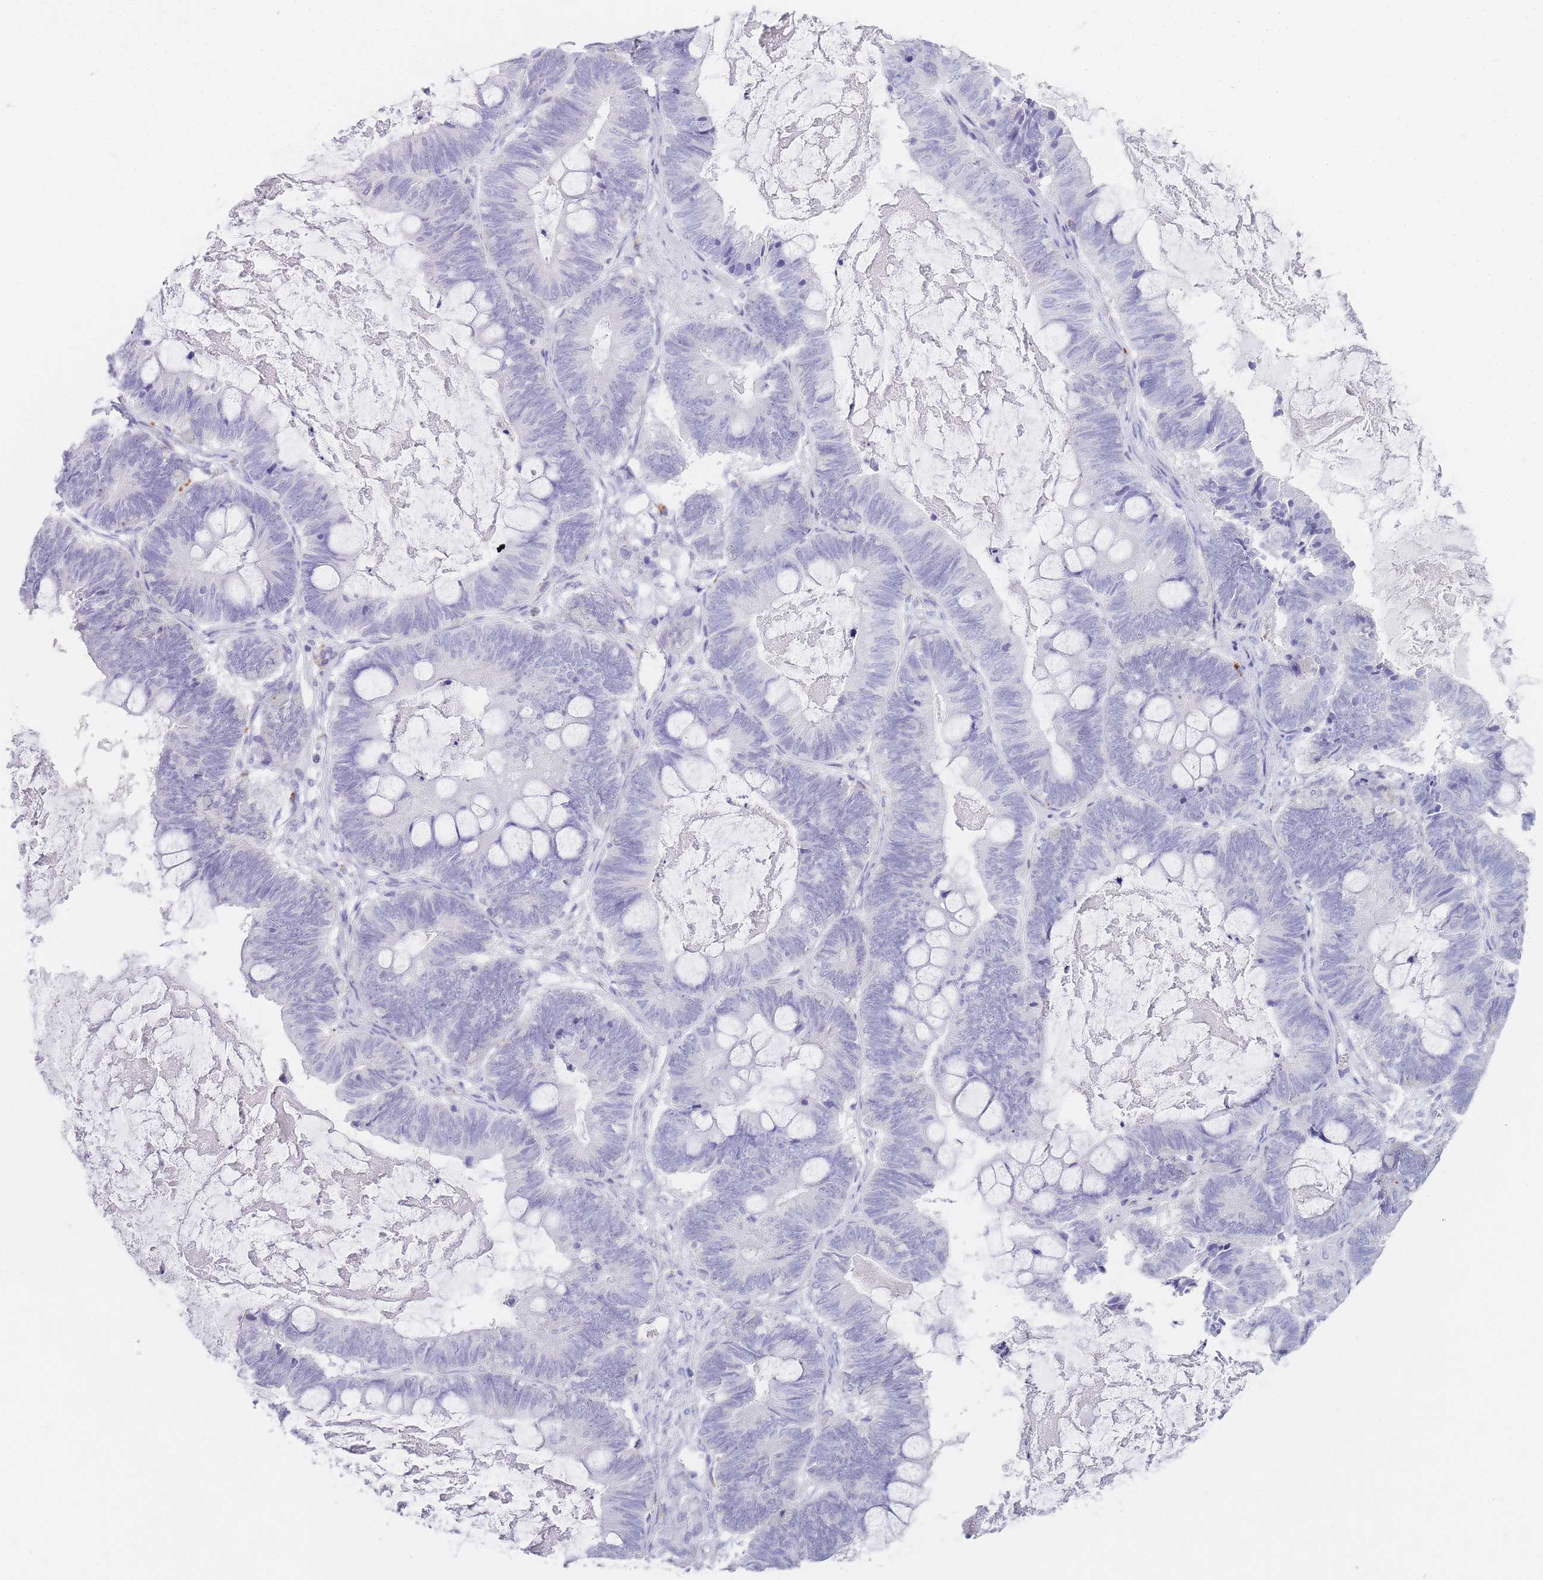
{"staining": {"intensity": "negative", "quantity": "none", "location": "none"}, "tissue": "ovarian cancer", "cell_type": "Tumor cells", "image_type": "cancer", "snomed": [{"axis": "morphology", "description": "Cystadenocarcinoma, mucinous, NOS"}, {"axis": "topography", "description": "Ovary"}], "caption": "IHC micrograph of neoplastic tissue: ovarian cancer stained with DAB (3,3'-diaminobenzidine) displays no significant protein staining in tumor cells.", "gene": "RHO", "patient": {"sex": "female", "age": 61}}